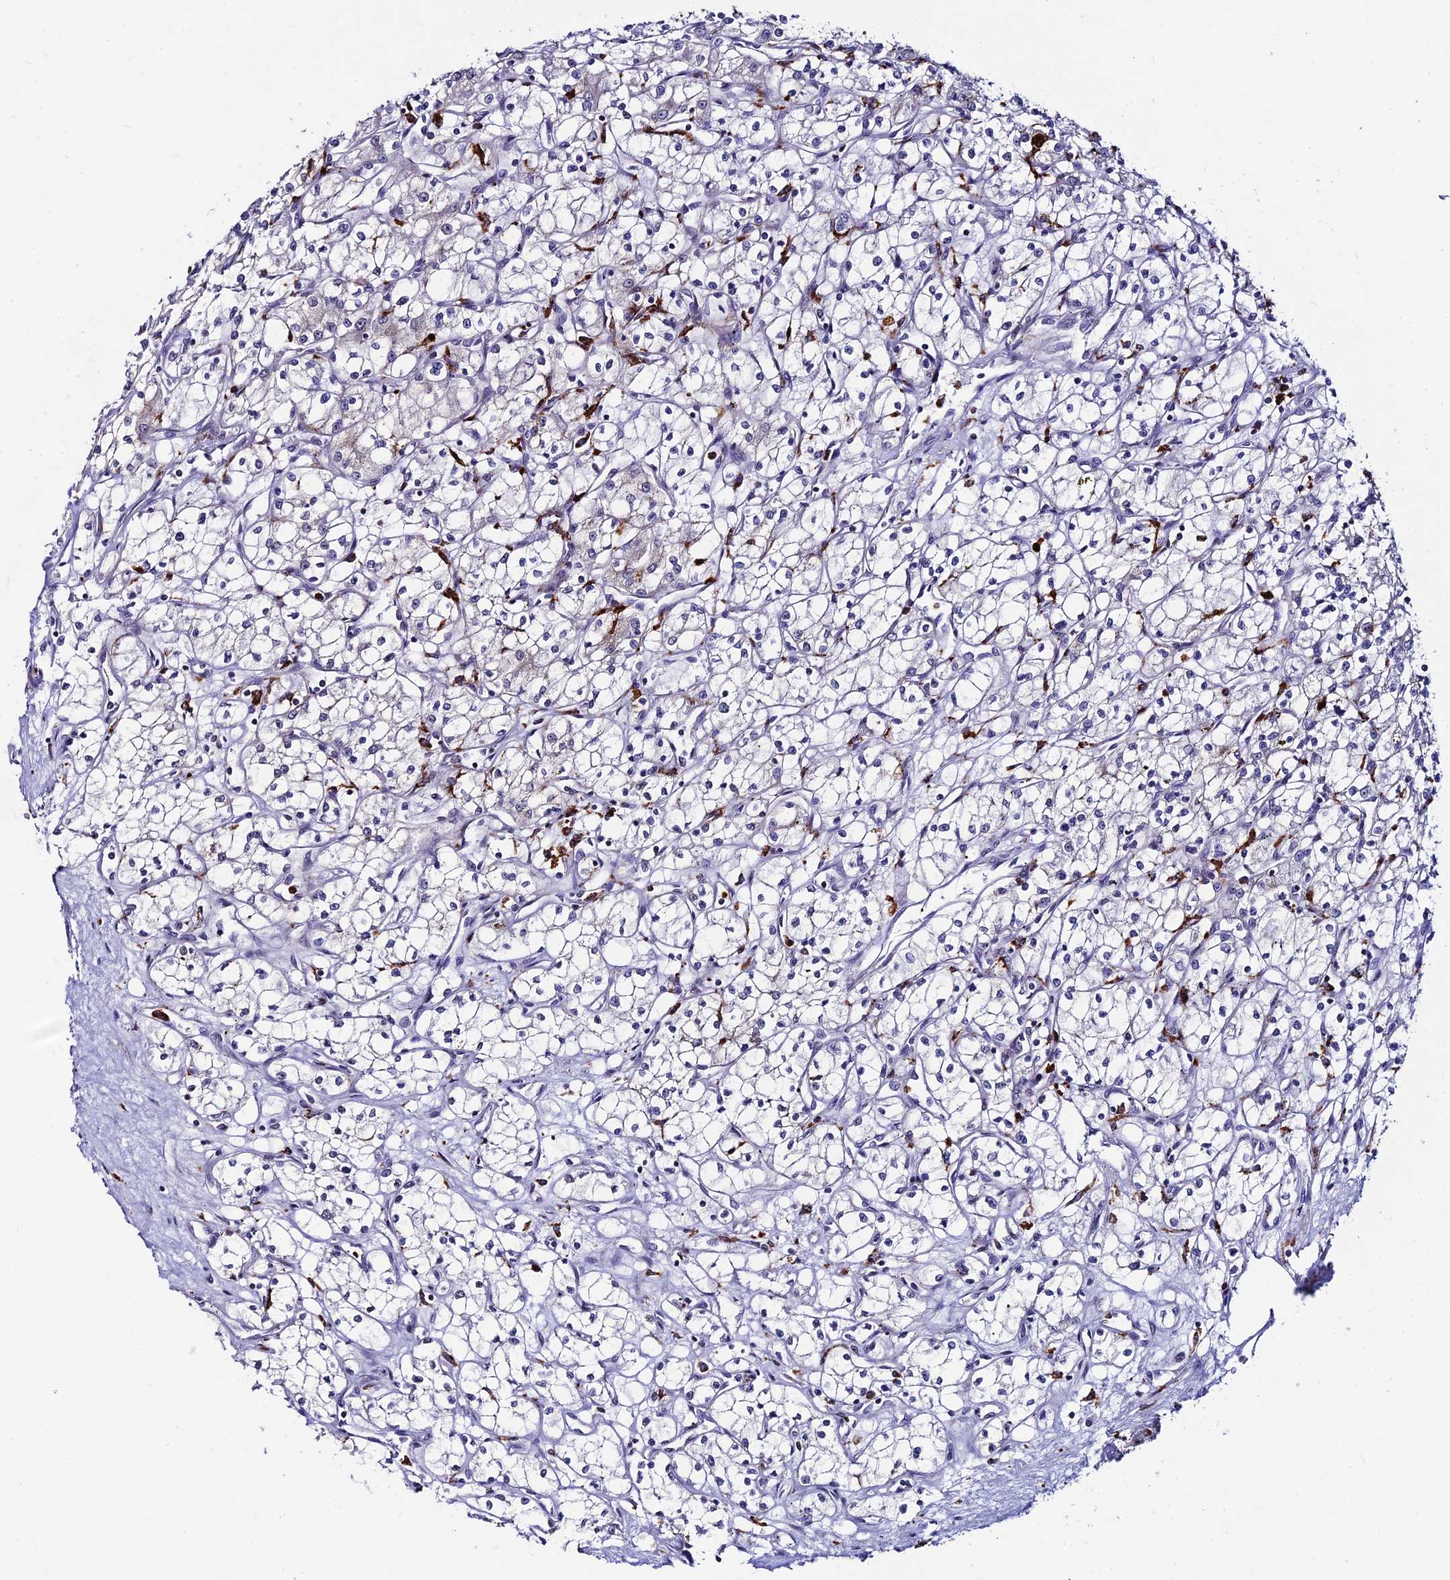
{"staining": {"intensity": "negative", "quantity": "none", "location": "none"}, "tissue": "renal cancer", "cell_type": "Tumor cells", "image_type": "cancer", "snomed": [{"axis": "morphology", "description": "Adenocarcinoma, NOS"}, {"axis": "topography", "description": "Kidney"}], "caption": "Immunohistochemistry (IHC) image of neoplastic tissue: human renal cancer stained with DAB (3,3'-diaminobenzidine) displays no significant protein expression in tumor cells.", "gene": "HIC1", "patient": {"sex": "male", "age": 59}}